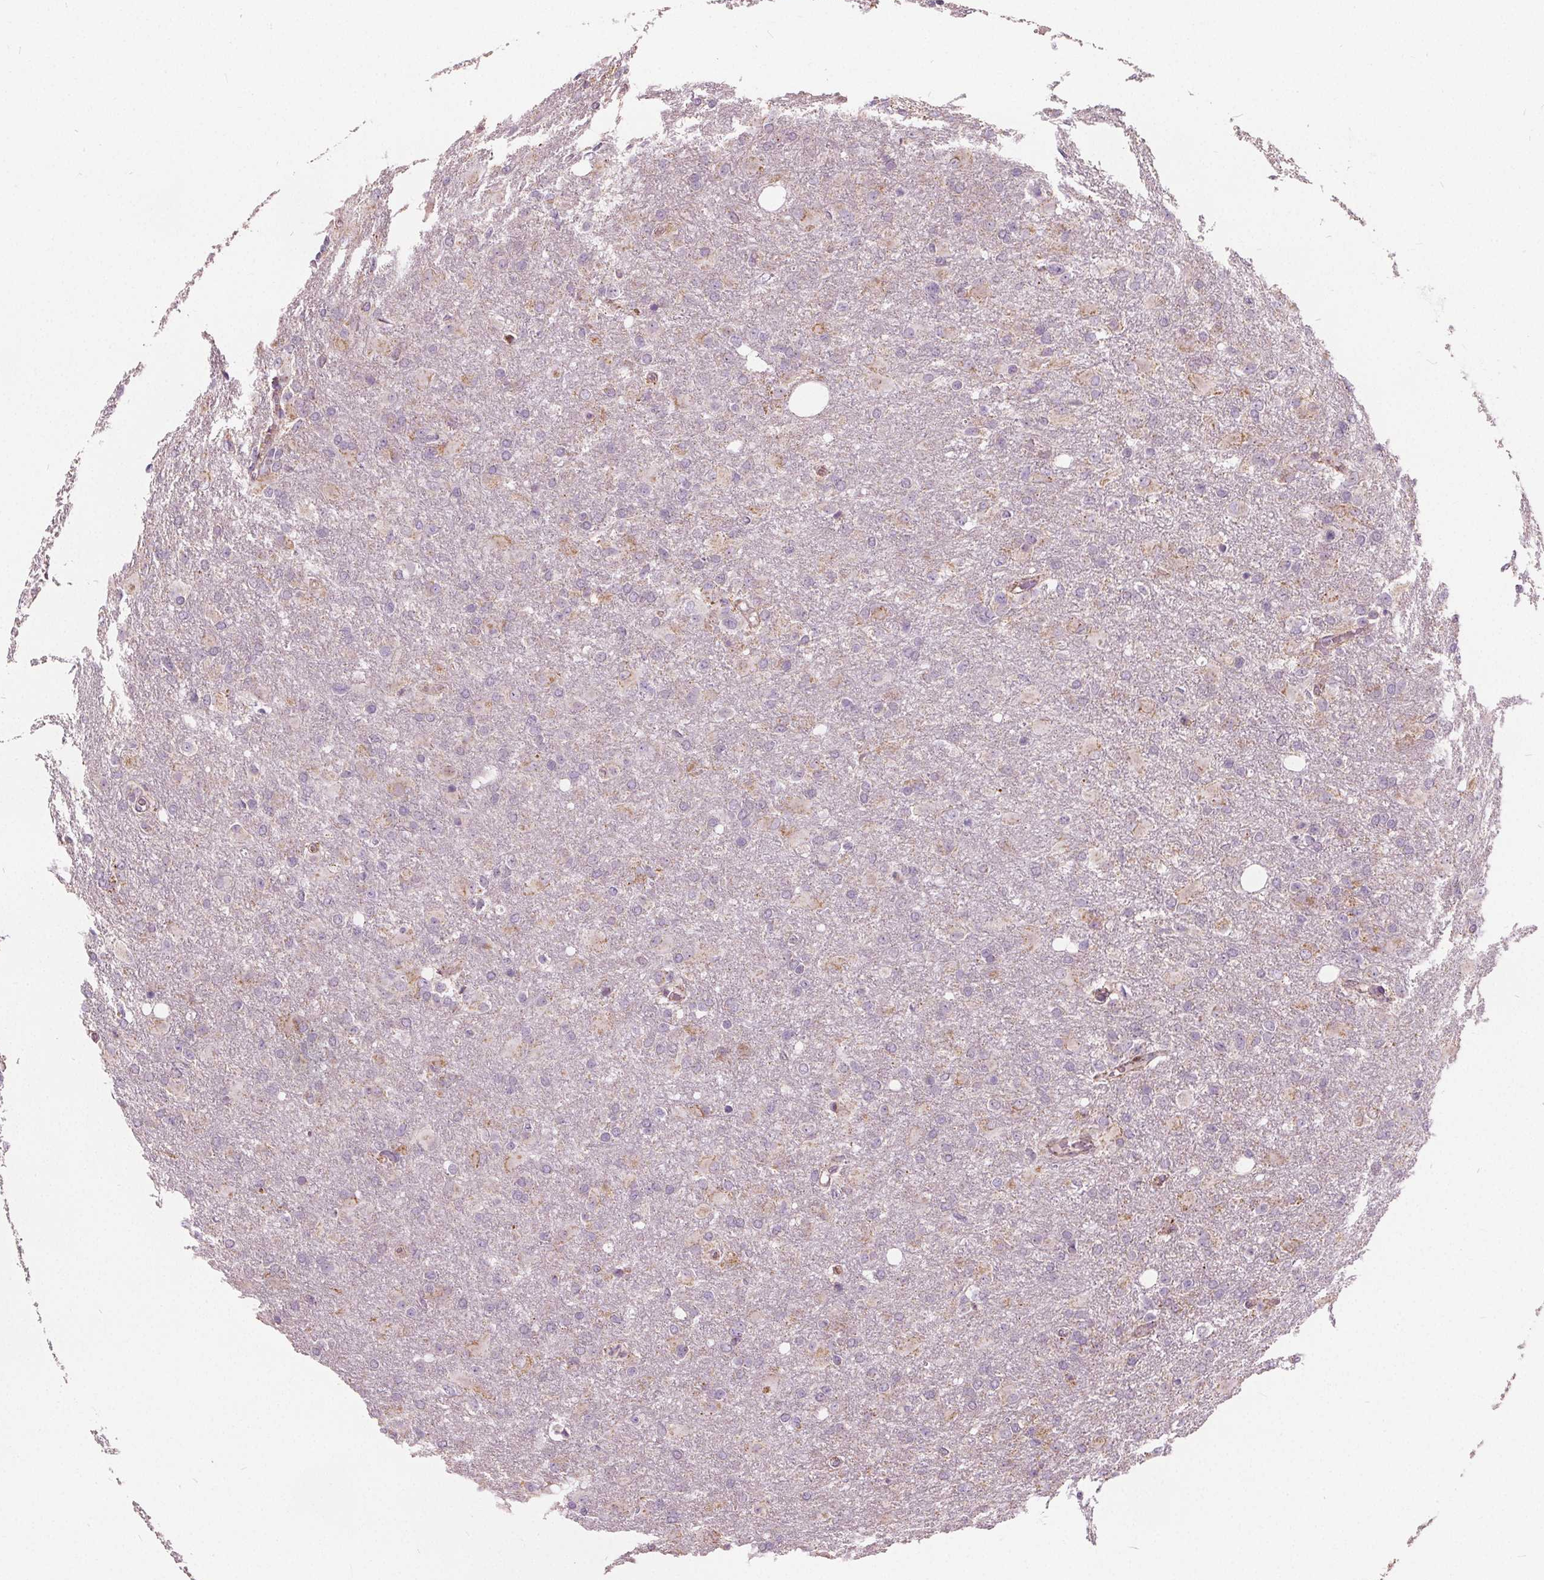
{"staining": {"intensity": "negative", "quantity": "none", "location": "none"}, "tissue": "glioma", "cell_type": "Tumor cells", "image_type": "cancer", "snomed": [{"axis": "morphology", "description": "Glioma, malignant, High grade"}, {"axis": "topography", "description": "Brain"}], "caption": "Immunohistochemistry of human high-grade glioma (malignant) reveals no positivity in tumor cells.", "gene": "ECI2", "patient": {"sex": "male", "age": 68}}